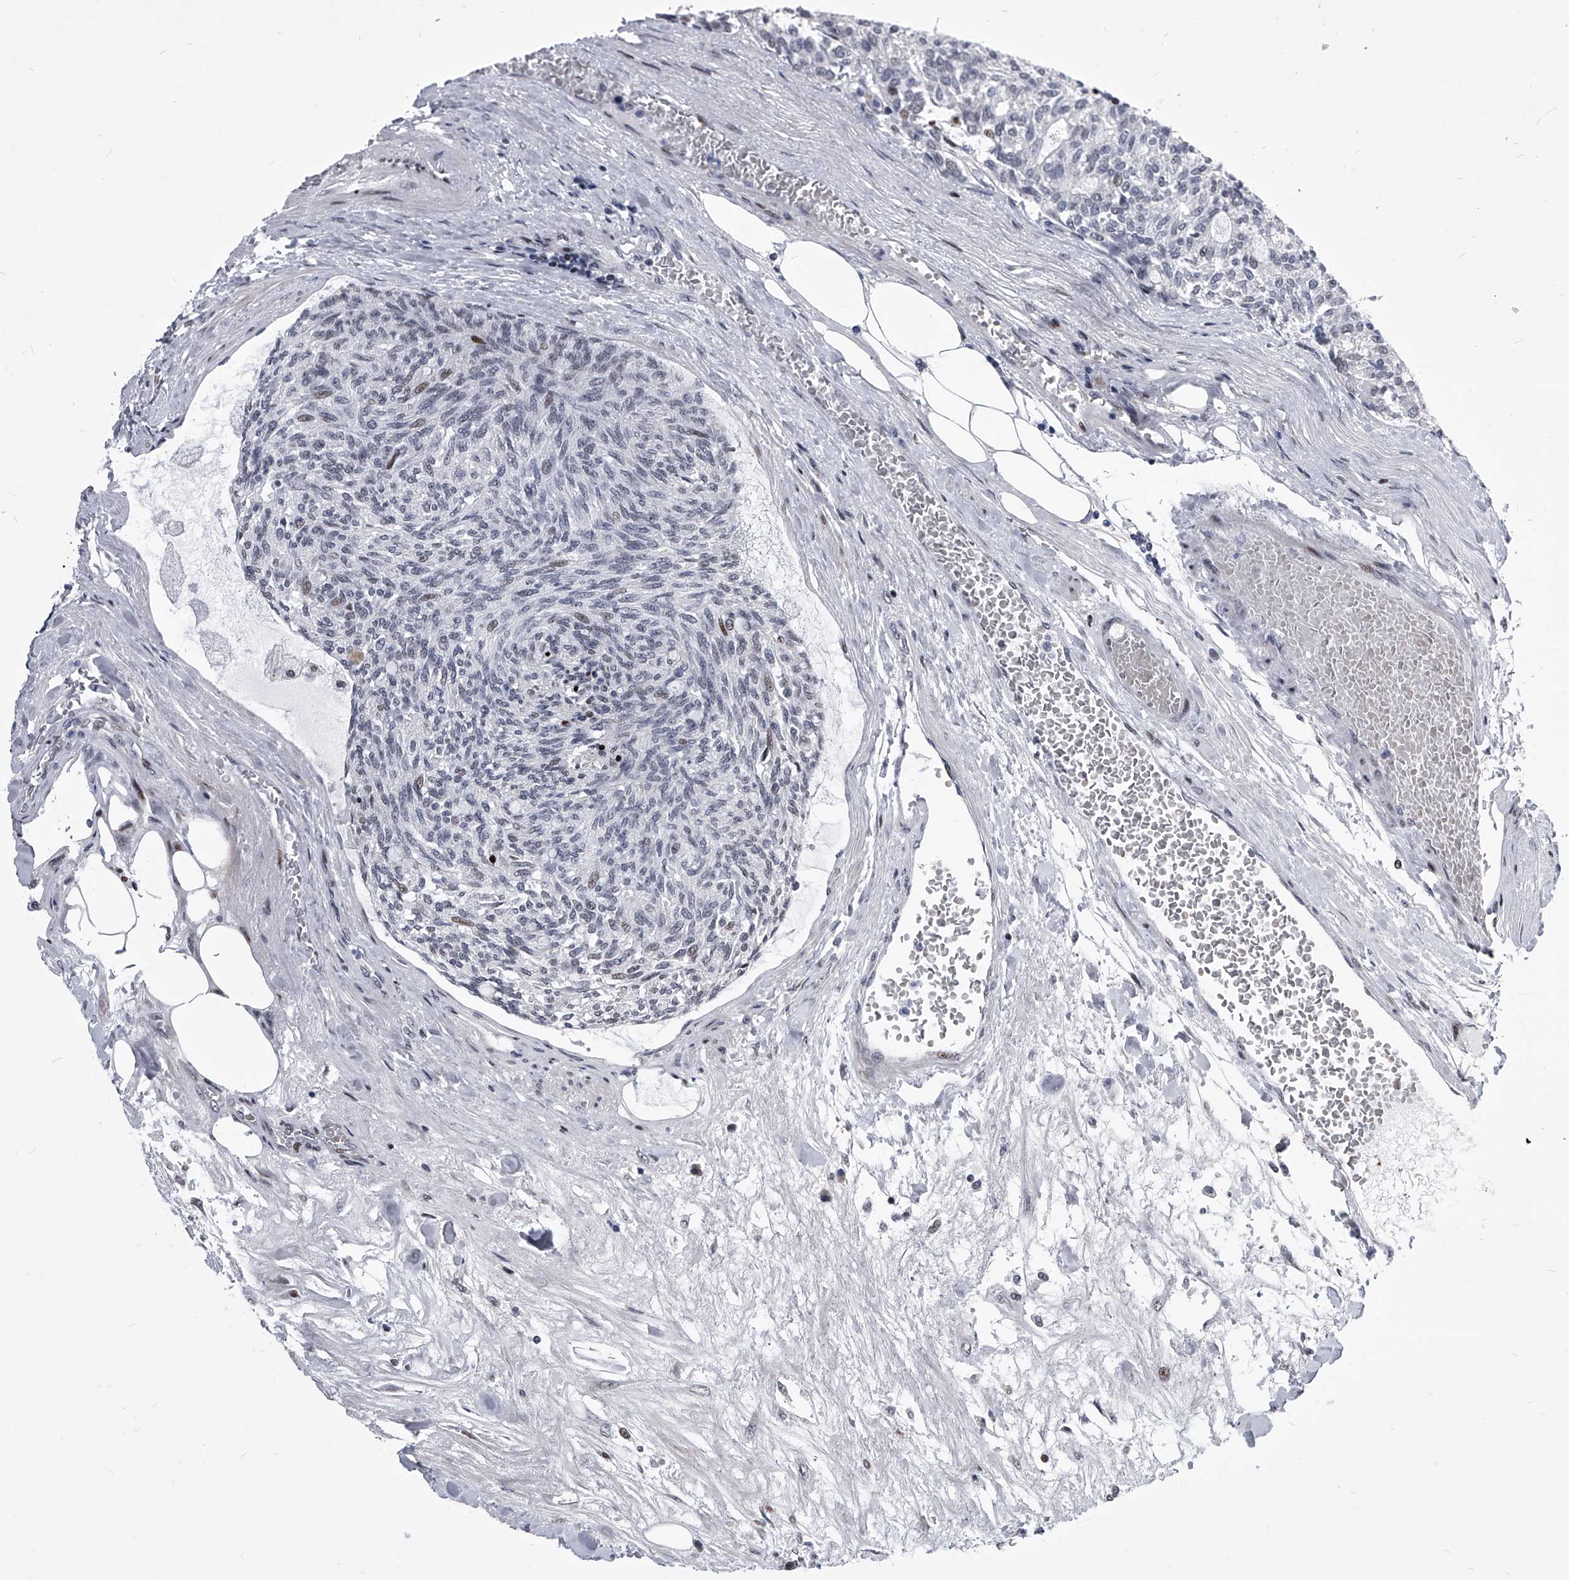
{"staining": {"intensity": "weak", "quantity": "<25%", "location": "nuclear"}, "tissue": "carcinoid", "cell_type": "Tumor cells", "image_type": "cancer", "snomed": [{"axis": "morphology", "description": "Carcinoid, malignant, NOS"}, {"axis": "topography", "description": "Pancreas"}], "caption": "DAB (3,3'-diaminobenzidine) immunohistochemical staining of human carcinoid shows no significant staining in tumor cells.", "gene": "CMTR1", "patient": {"sex": "female", "age": 54}}